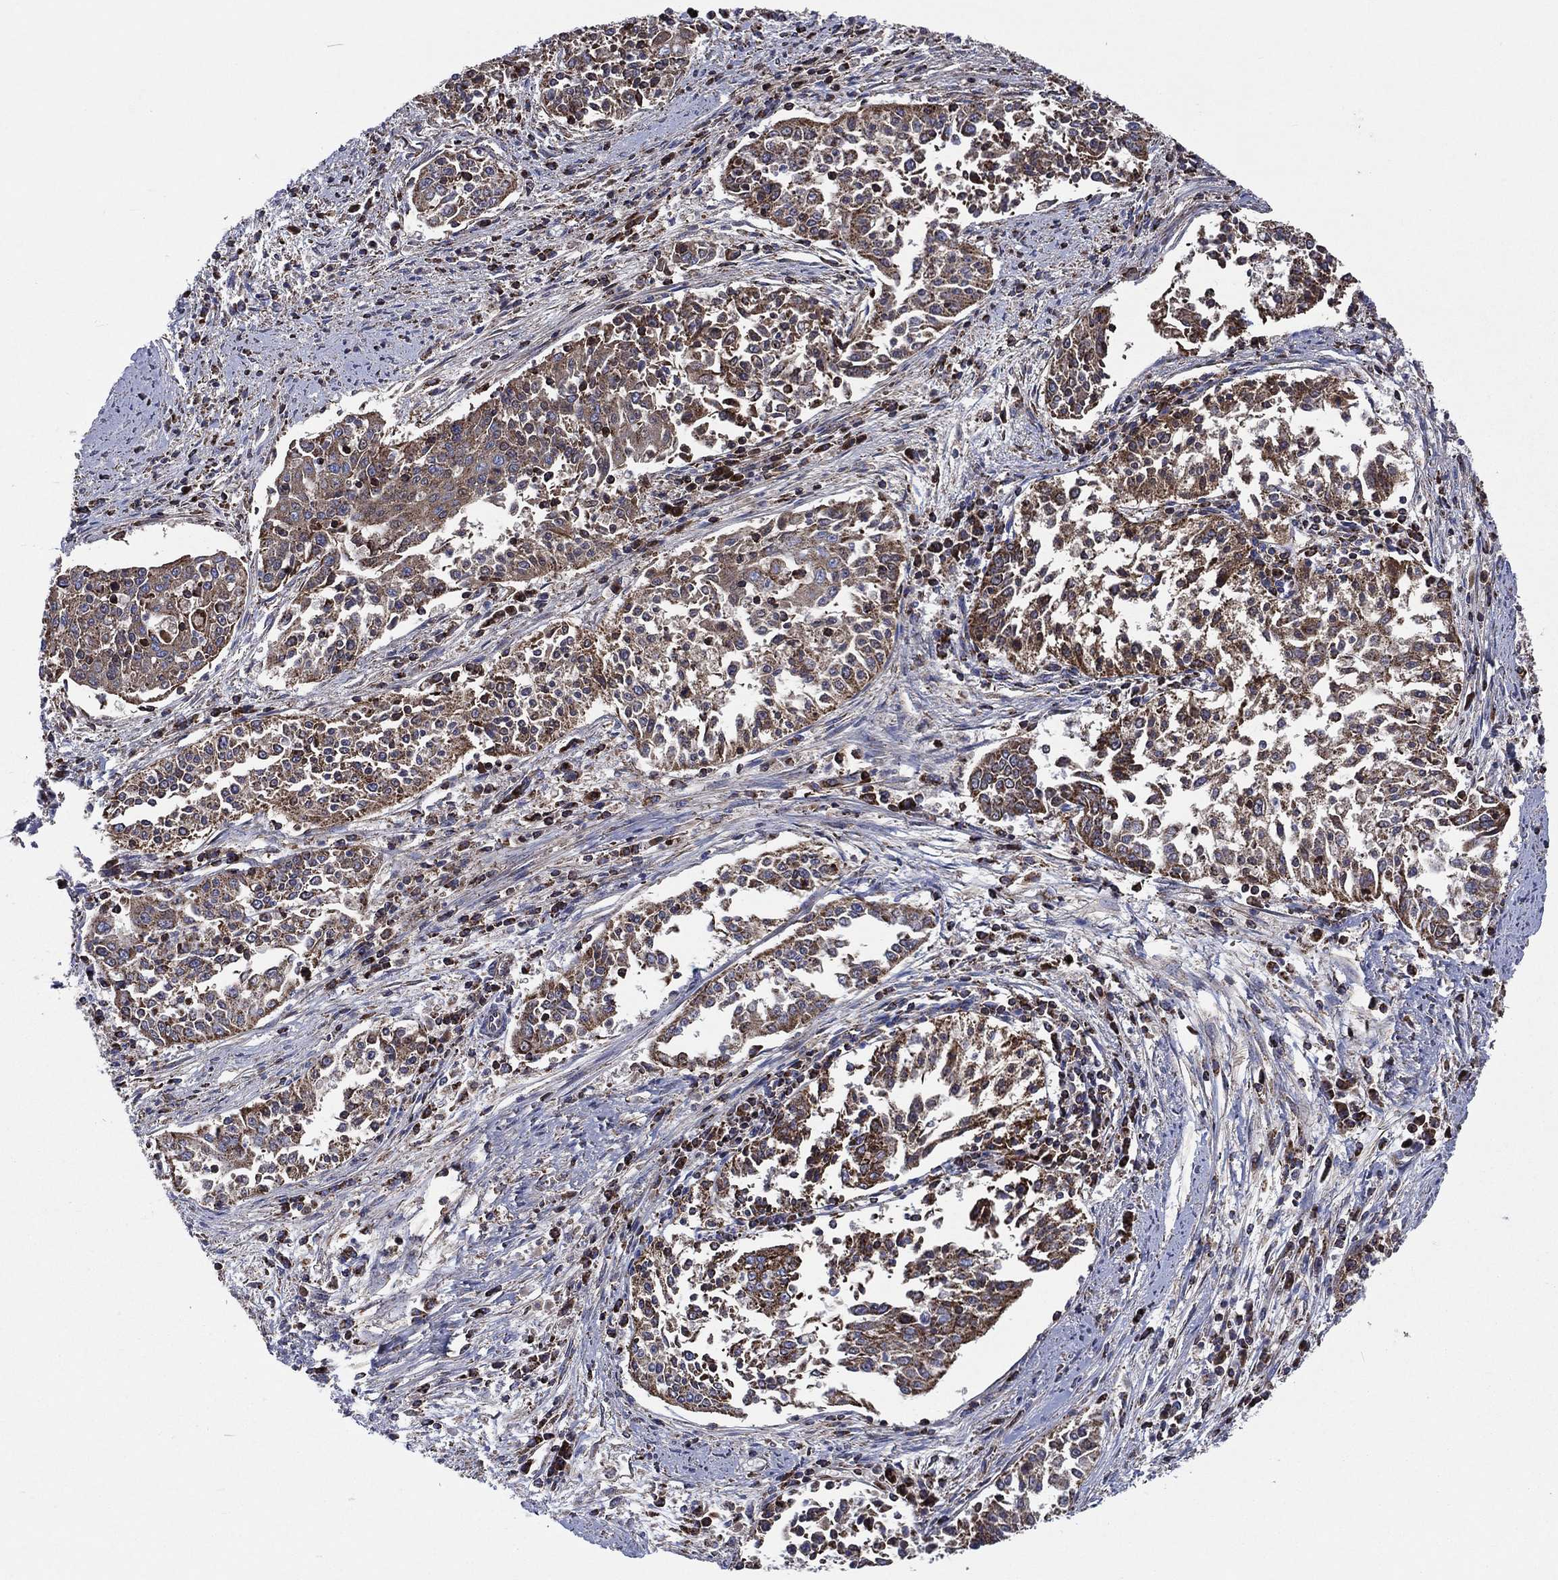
{"staining": {"intensity": "moderate", "quantity": "25%-75%", "location": "cytoplasmic/membranous"}, "tissue": "cervical cancer", "cell_type": "Tumor cells", "image_type": "cancer", "snomed": [{"axis": "morphology", "description": "Squamous cell carcinoma, NOS"}, {"axis": "topography", "description": "Cervix"}], "caption": "This micrograph demonstrates IHC staining of squamous cell carcinoma (cervical), with medium moderate cytoplasmic/membranous positivity in approximately 25%-75% of tumor cells.", "gene": "ANKRD37", "patient": {"sex": "female", "age": 41}}